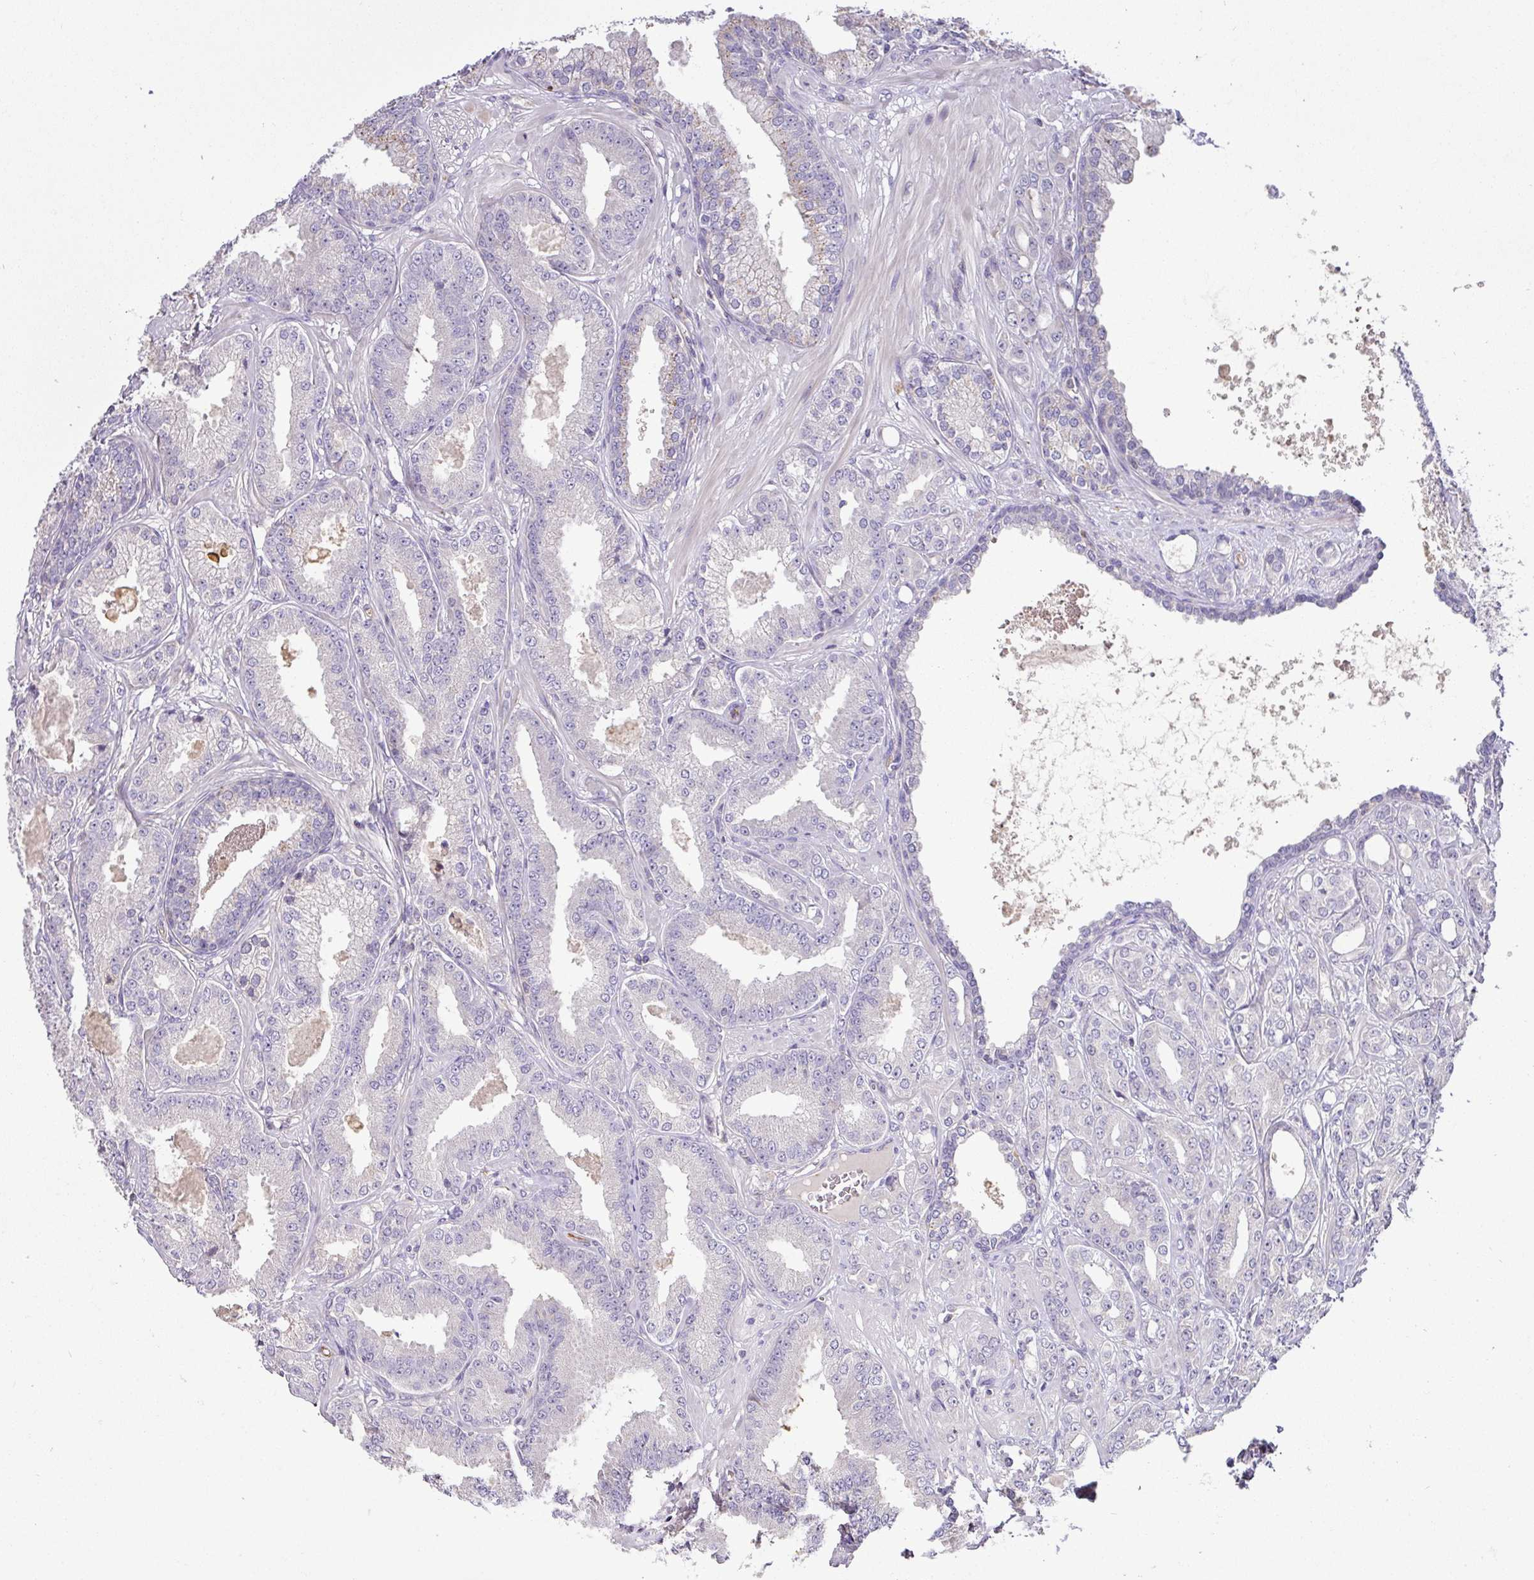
{"staining": {"intensity": "negative", "quantity": "none", "location": "none"}, "tissue": "prostate cancer", "cell_type": "Tumor cells", "image_type": "cancer", "snomed": [{"axis": "morphology", "description": "Adenocarcinoma, High grade"}, {"axis": "topography", "description": "Prostate"}], "caption": "The photomicrograph demonstrates no significant staining in tumor cells of prostate cancer.", "gene": "HOXC13", "patient": {"sex": "male", "age": 71}}